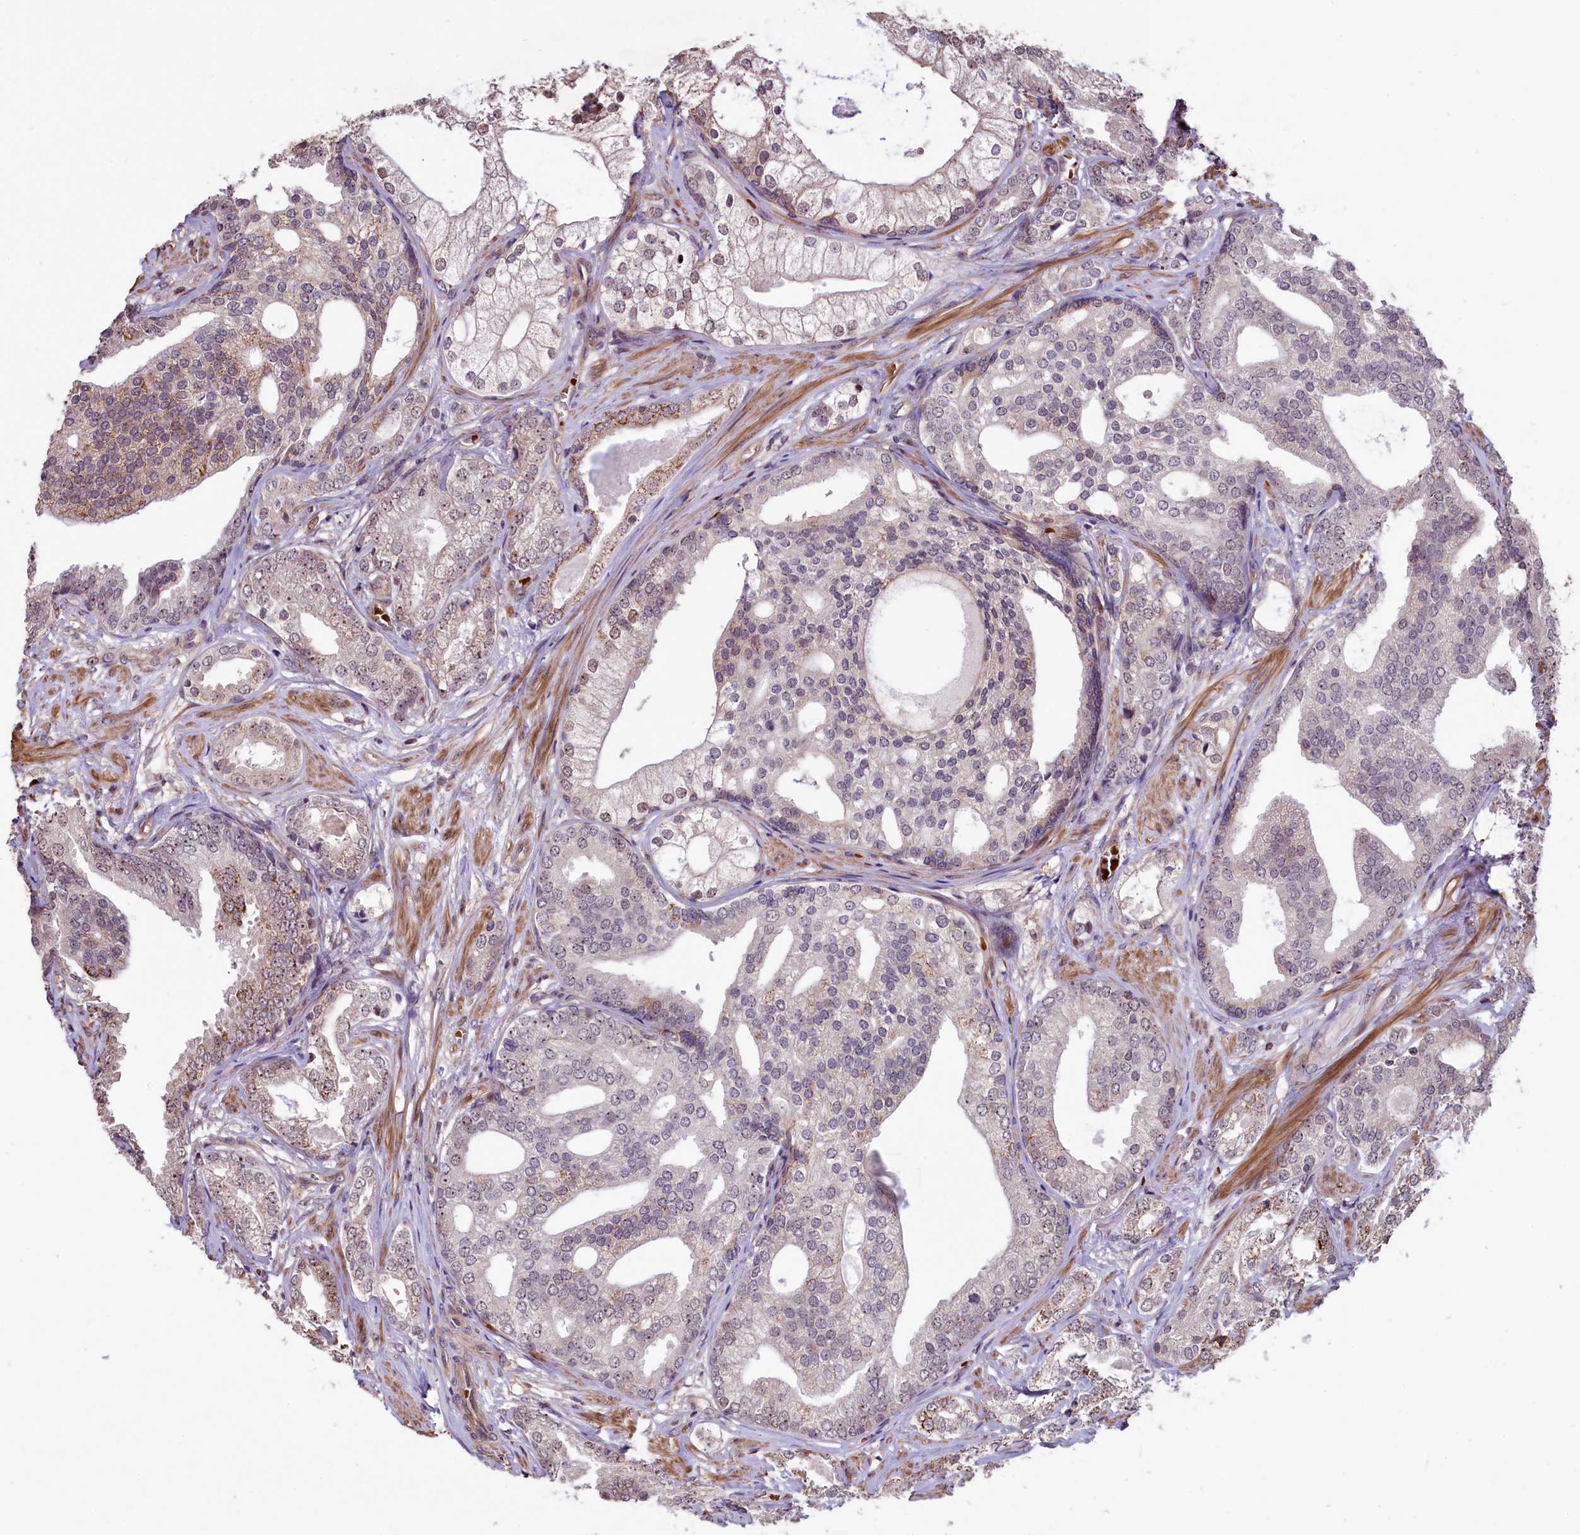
{"staining": {"intensity": "moderate", "quantity": "25%-75%", "location": "cytoplasmic/membranous,nuclear"}, "tissue": "prostate cancer", "cell_type": "Tumor cells", "image_type": "cancer", "snomed": [{"axis": "morphology", "description": "Adenocarcinoma, High grade"}, {"axis": "topography", "description": "Prostate"}], "caption": "Immunohistochemistry micrograph of human adenocarcinoma (high-grade) (prostate) stained for a protein (brown), which shows medium levels of moderate cytoplasmic/membranous and nuclear staining in about 25%-75% of tumor cells.", "gene": "SHFL", "patient": {"sex": "male", "age": 60}}